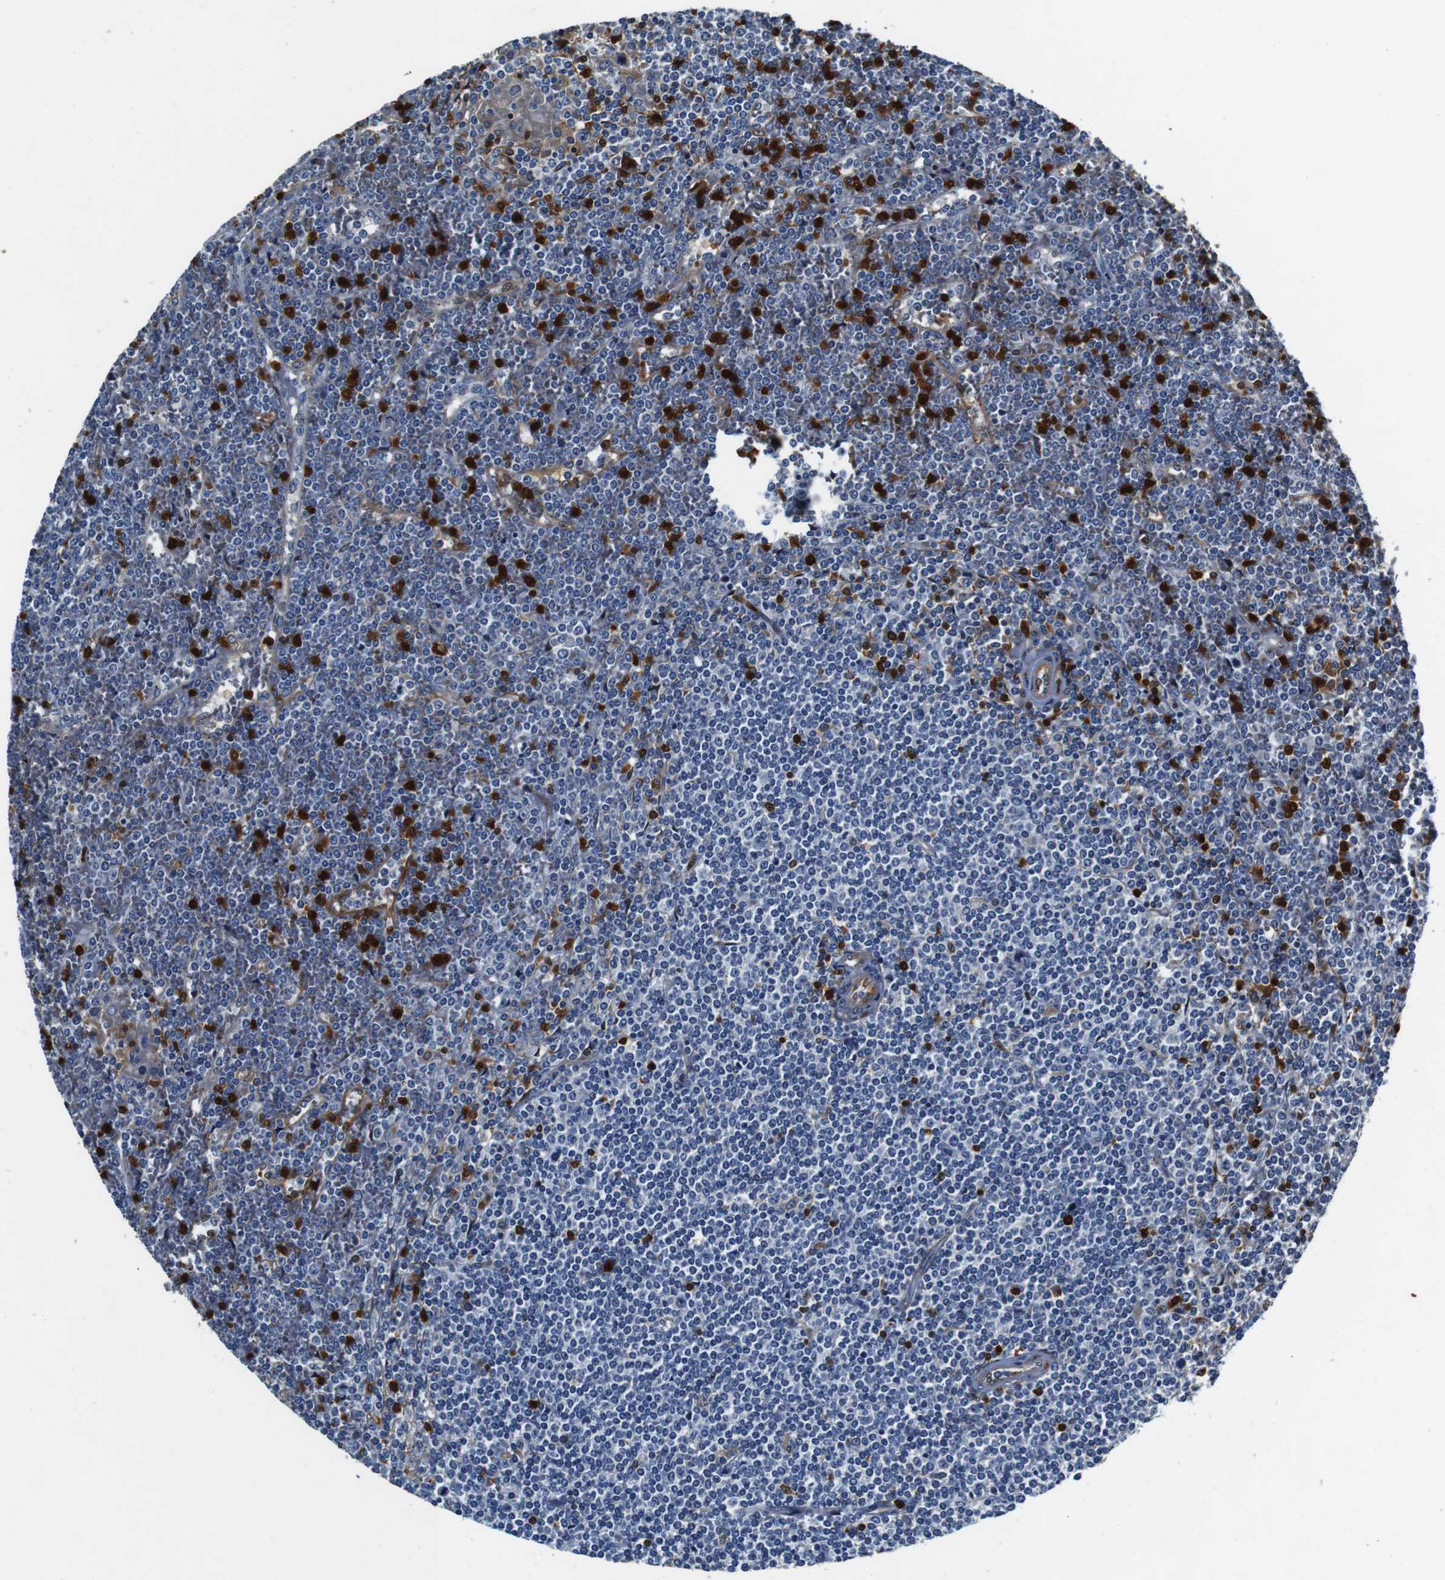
{"staining": {"intensity": "negative", "quantity": "none", "location": "none"}, "tissue": "lymphoma", "cell_type": "Tumor cells", "image_type": "cancer", "snomed": [{"axis": "morphology", "description": "Malignant lymphoma, non-Hodgkin's type, Low grade"}, {"axis": "topography", "description": "Spleen"}], "caption": "An IHC histopathology image of low-grade malignant lymphoma, non-Hodgkin's type is shown. There is no staining in tumor cells of low-grade malignant lymphoma, non-Hodgkin's type.", "gene": "ANXA1", "patient": {"sex": "female", "age": 19}}